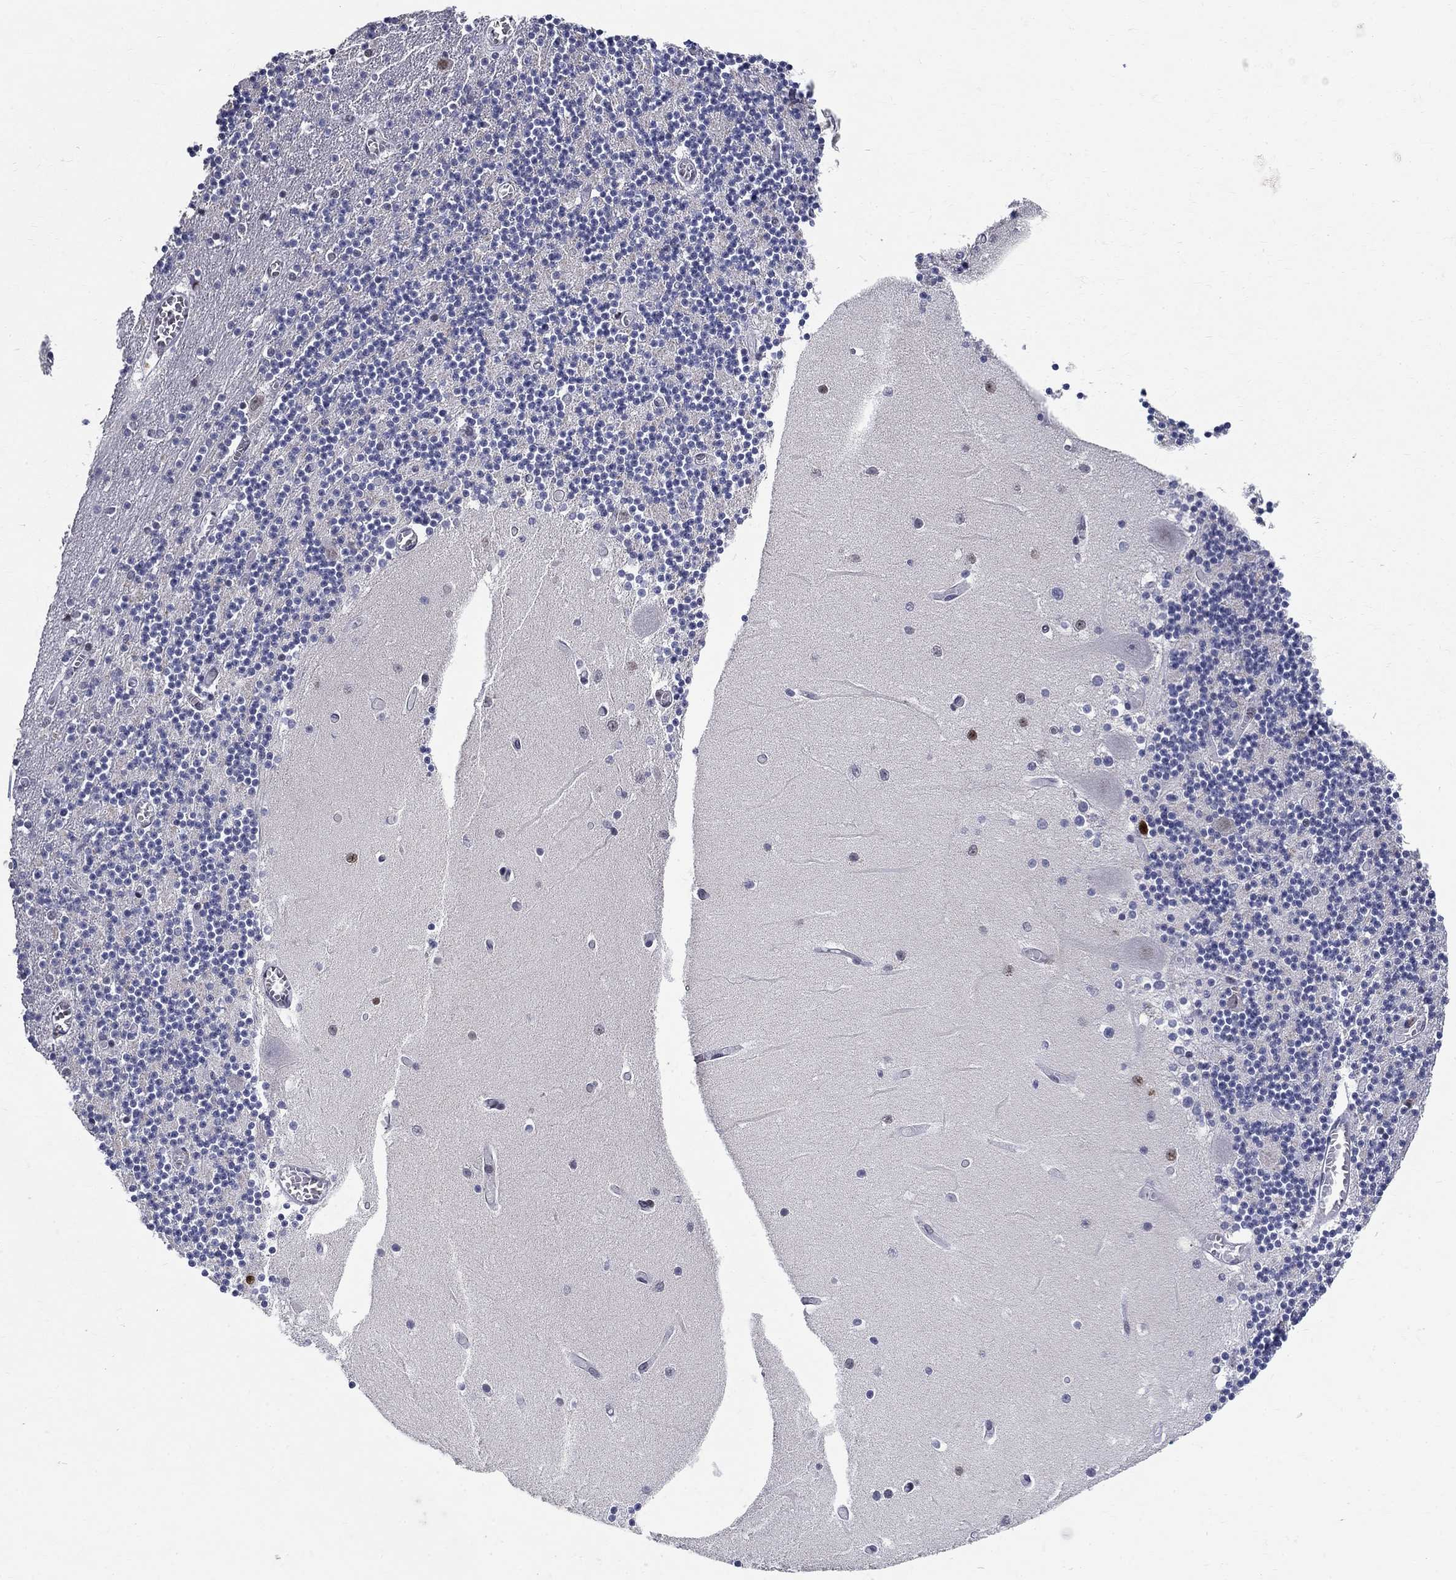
{"staining": {"intensity": "strong", "quantity": "<25%", "location": "nuclear"}, "tissue": "cerebellum", "cell_type": "Cells in granular layer", "image_type": "normal", "snomed": [{"axis": "morphology", "description": "Normal tissue, NOS"}, {"axis": "topography", "description": "Cerebellum"}], "caption": "Immunohistochemical staining of benign cerebellum exhibits medium levels of strong nuclear positivity in about <25% of cells in granular layer.", "gene": "BHLHE22", "patient": {"sex": "female", "age": 28}}